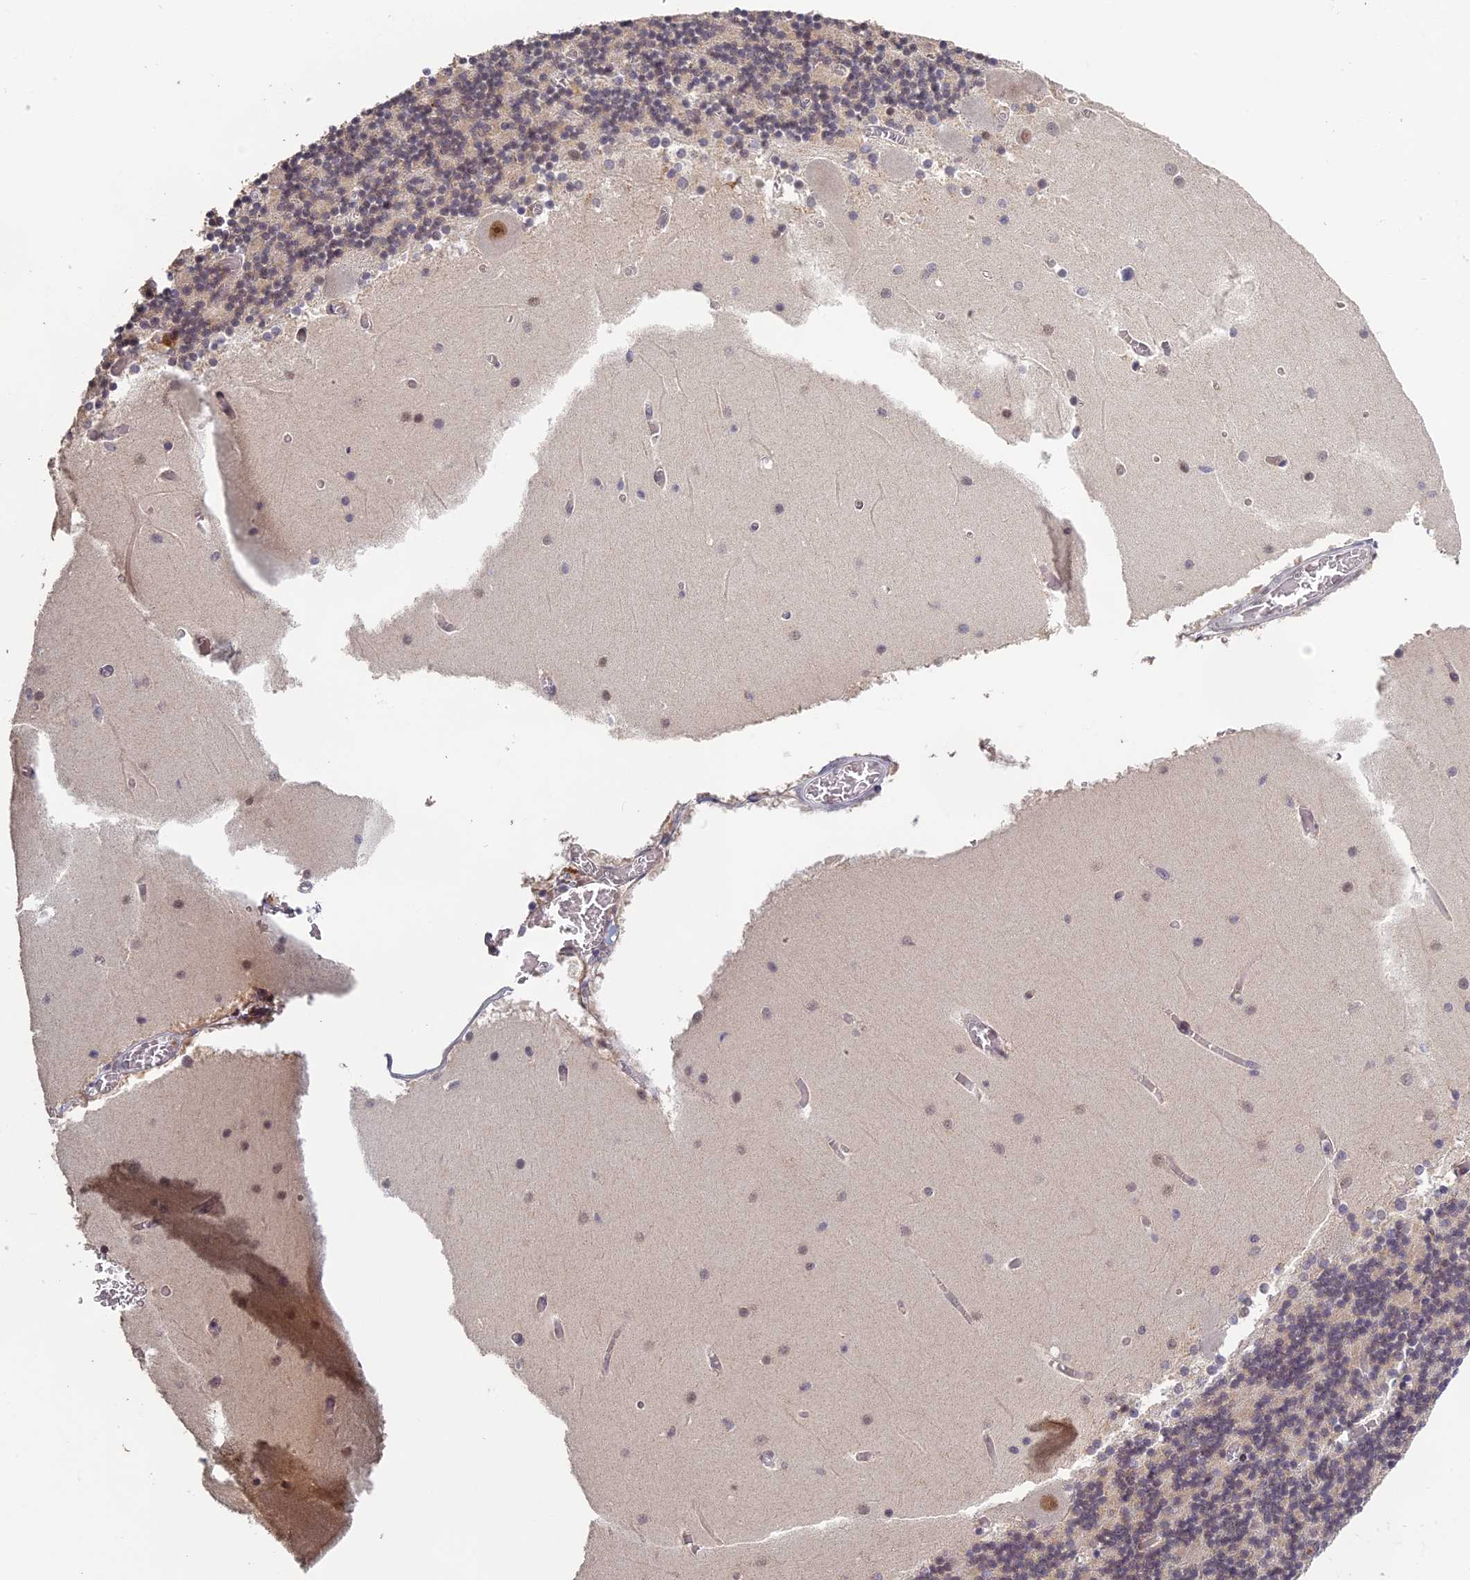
{"staining": {"intensity": "negative", "quantity": "none", "location": "none"}, "tissue": "cerebellum", "cell_type": "Cells in granular layer", "image_type": "normal", "snomed": [{"axis": "morphology", "description": "Normal tissue, NOS"}, {"axis": "topography", "description": "Cerebellum"}], "caption": "Immunohistochemical staining of normal cerebellum displays no significant positivity in cells in granular layer. (Immunohistochemistry (ihc), brightfield microscopy, high magnification).", "gene": "MORF4L1", "patient": {"sex": "female", "age": 28}}